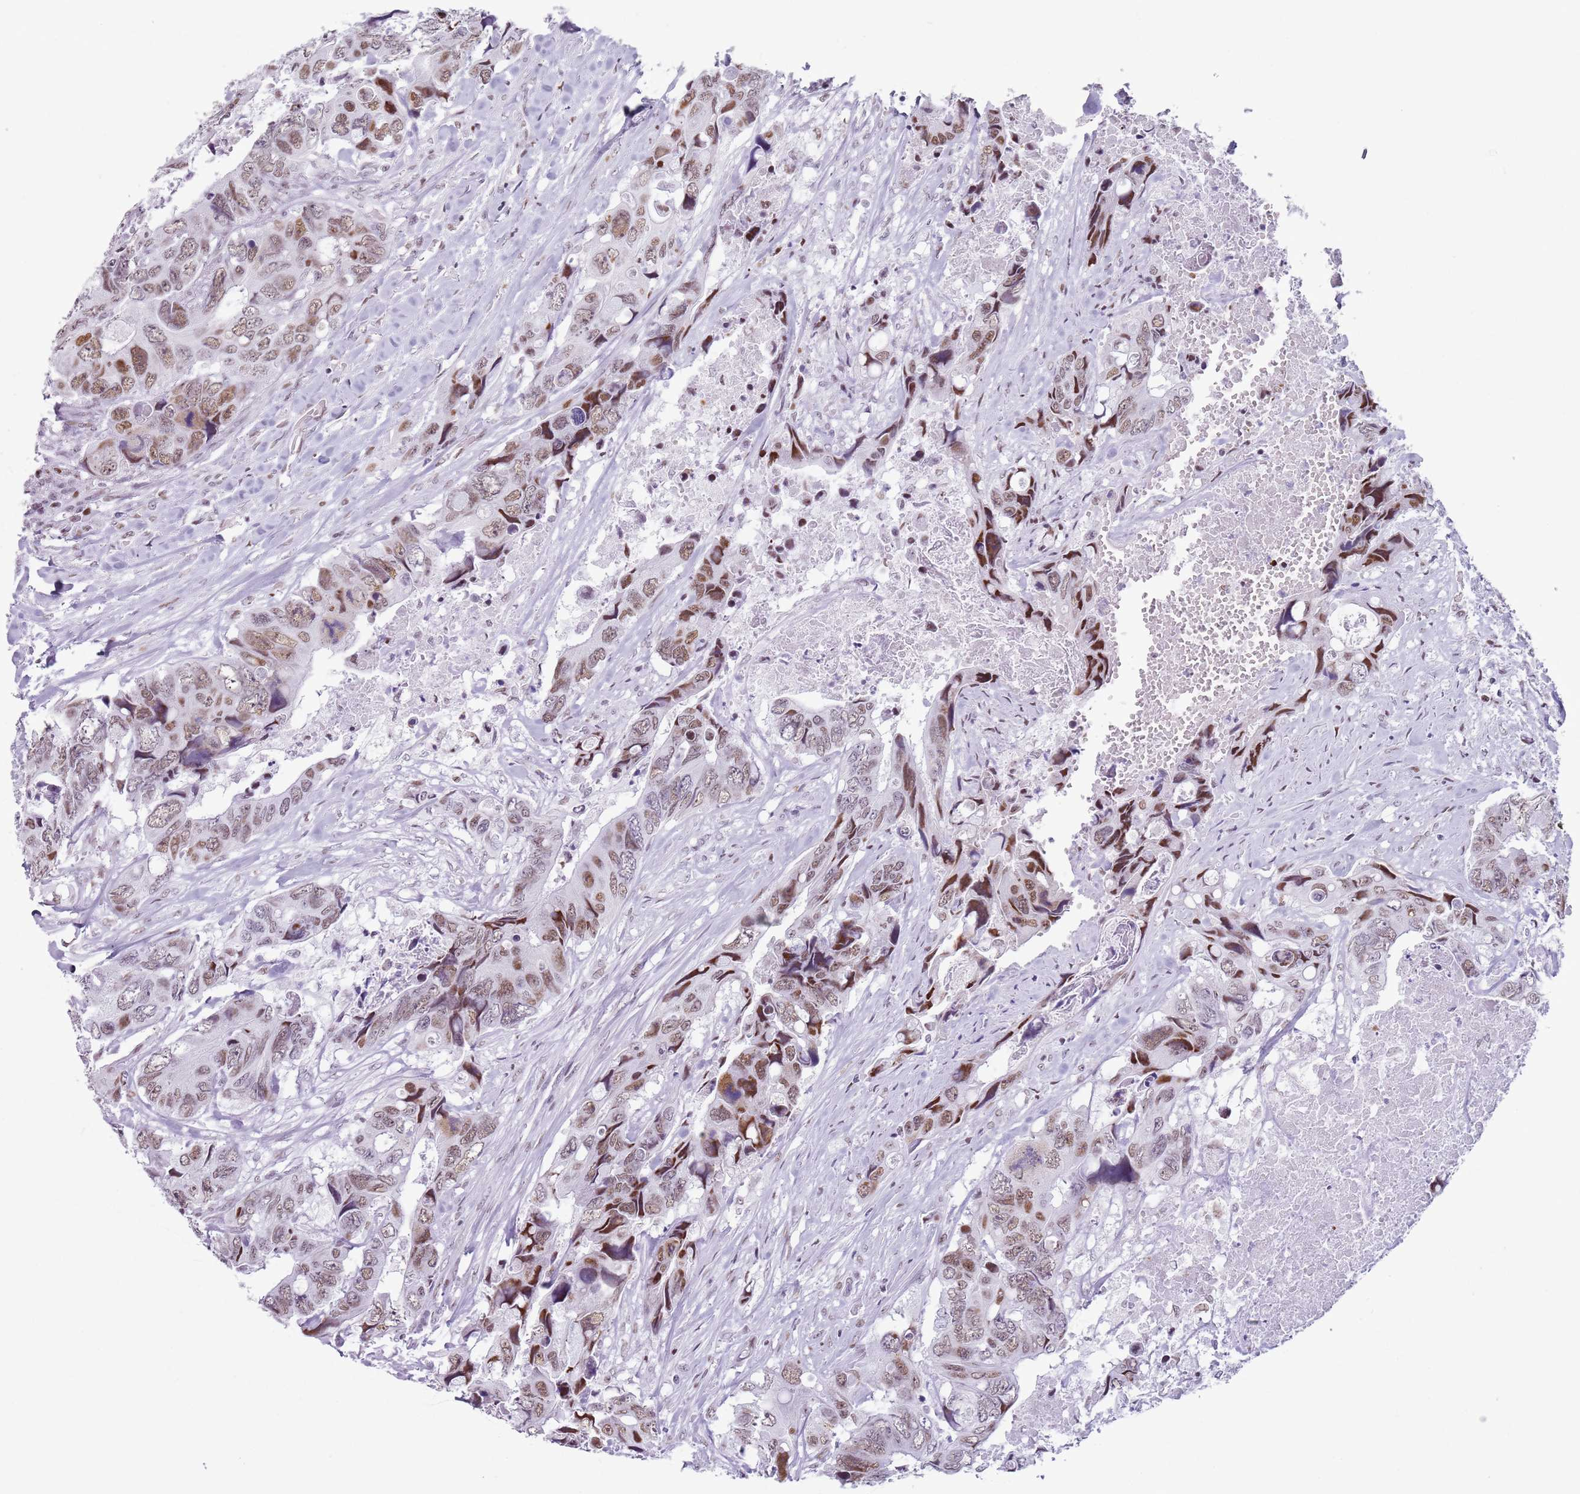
{"staining": {"intensity": "moderate", "quantity": ">75%", "location": "nuclear"}, "tissue": "colorectal cancer", "cell_type": "Tumor cells", "image_type": "cancer", "snomed": [{"axis": "morphology", "description": "Adenocarcinoma, NOS"}, {"axis": "topography", "description": "Rectum"}], "caption": "About >75% of tumor cells in human colorectal cancer (adenocarcinoma) reveal moderate nuclear protein positivity as visualized by brown immunohistochemical staining.", "gene": "FAM104B", "patient": {"sex": "male", "age": 57}}